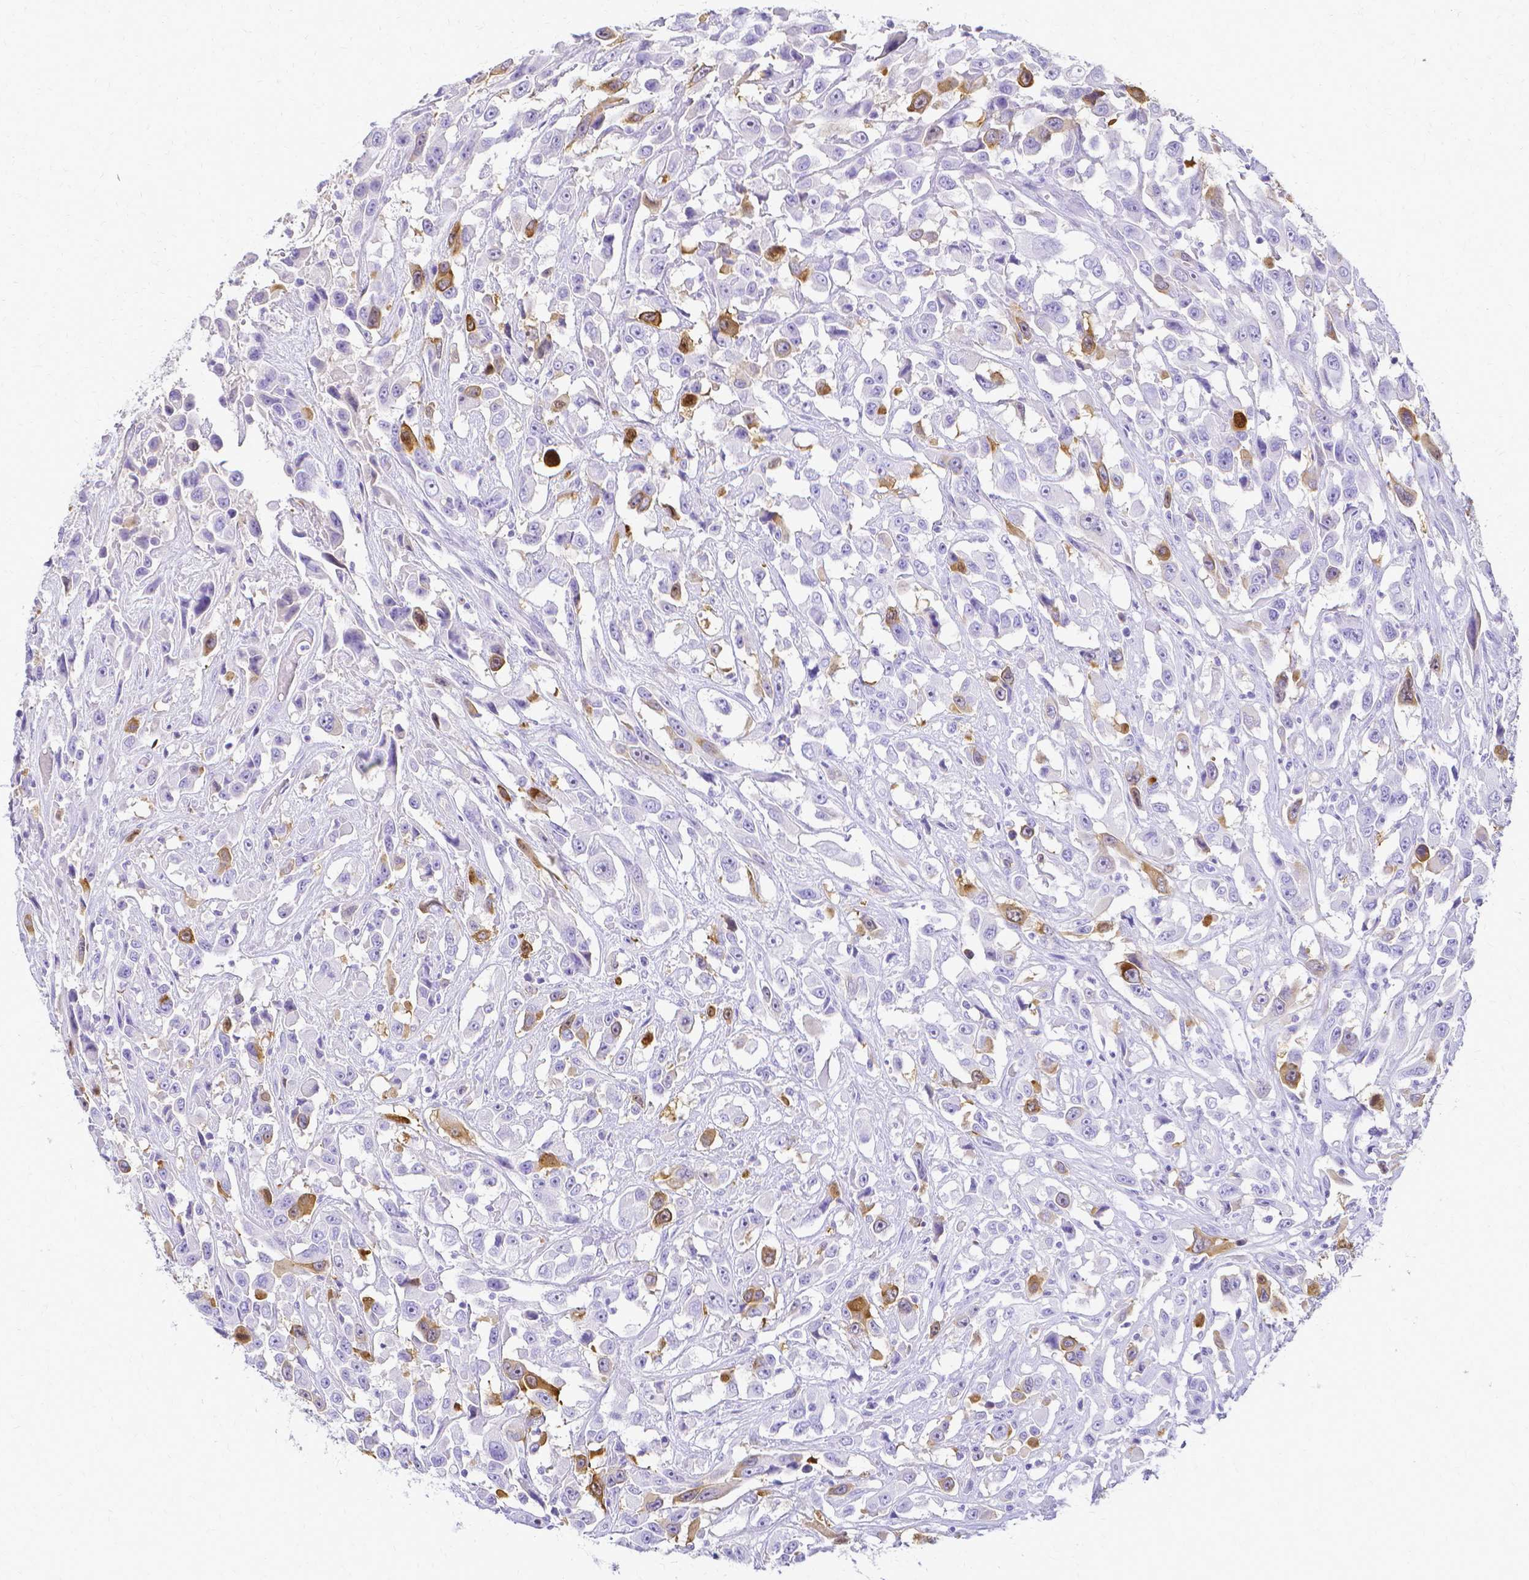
{"staining": {"intensity": "moderate", "quantity": "<25%", "location": "cytoplasmic/membranous"}, "tissue": "urothelial cancer", "cell_type": "Tumor cells", "image_type": "cancer", "snomed": [{"axis": "morphology", "description": "Urothelial carcinoma, High grade"}, {"axis": "topography", "description": "Urinary bladder"}], "caption": "An image of urothelial carcinoma (high-grade) stained for a protein demonstrates moderate cytoplasmic/membranous brown staining in tumor cells.", "gene": "CCNB1", "patient": {"sex": "male", "age": 53}}